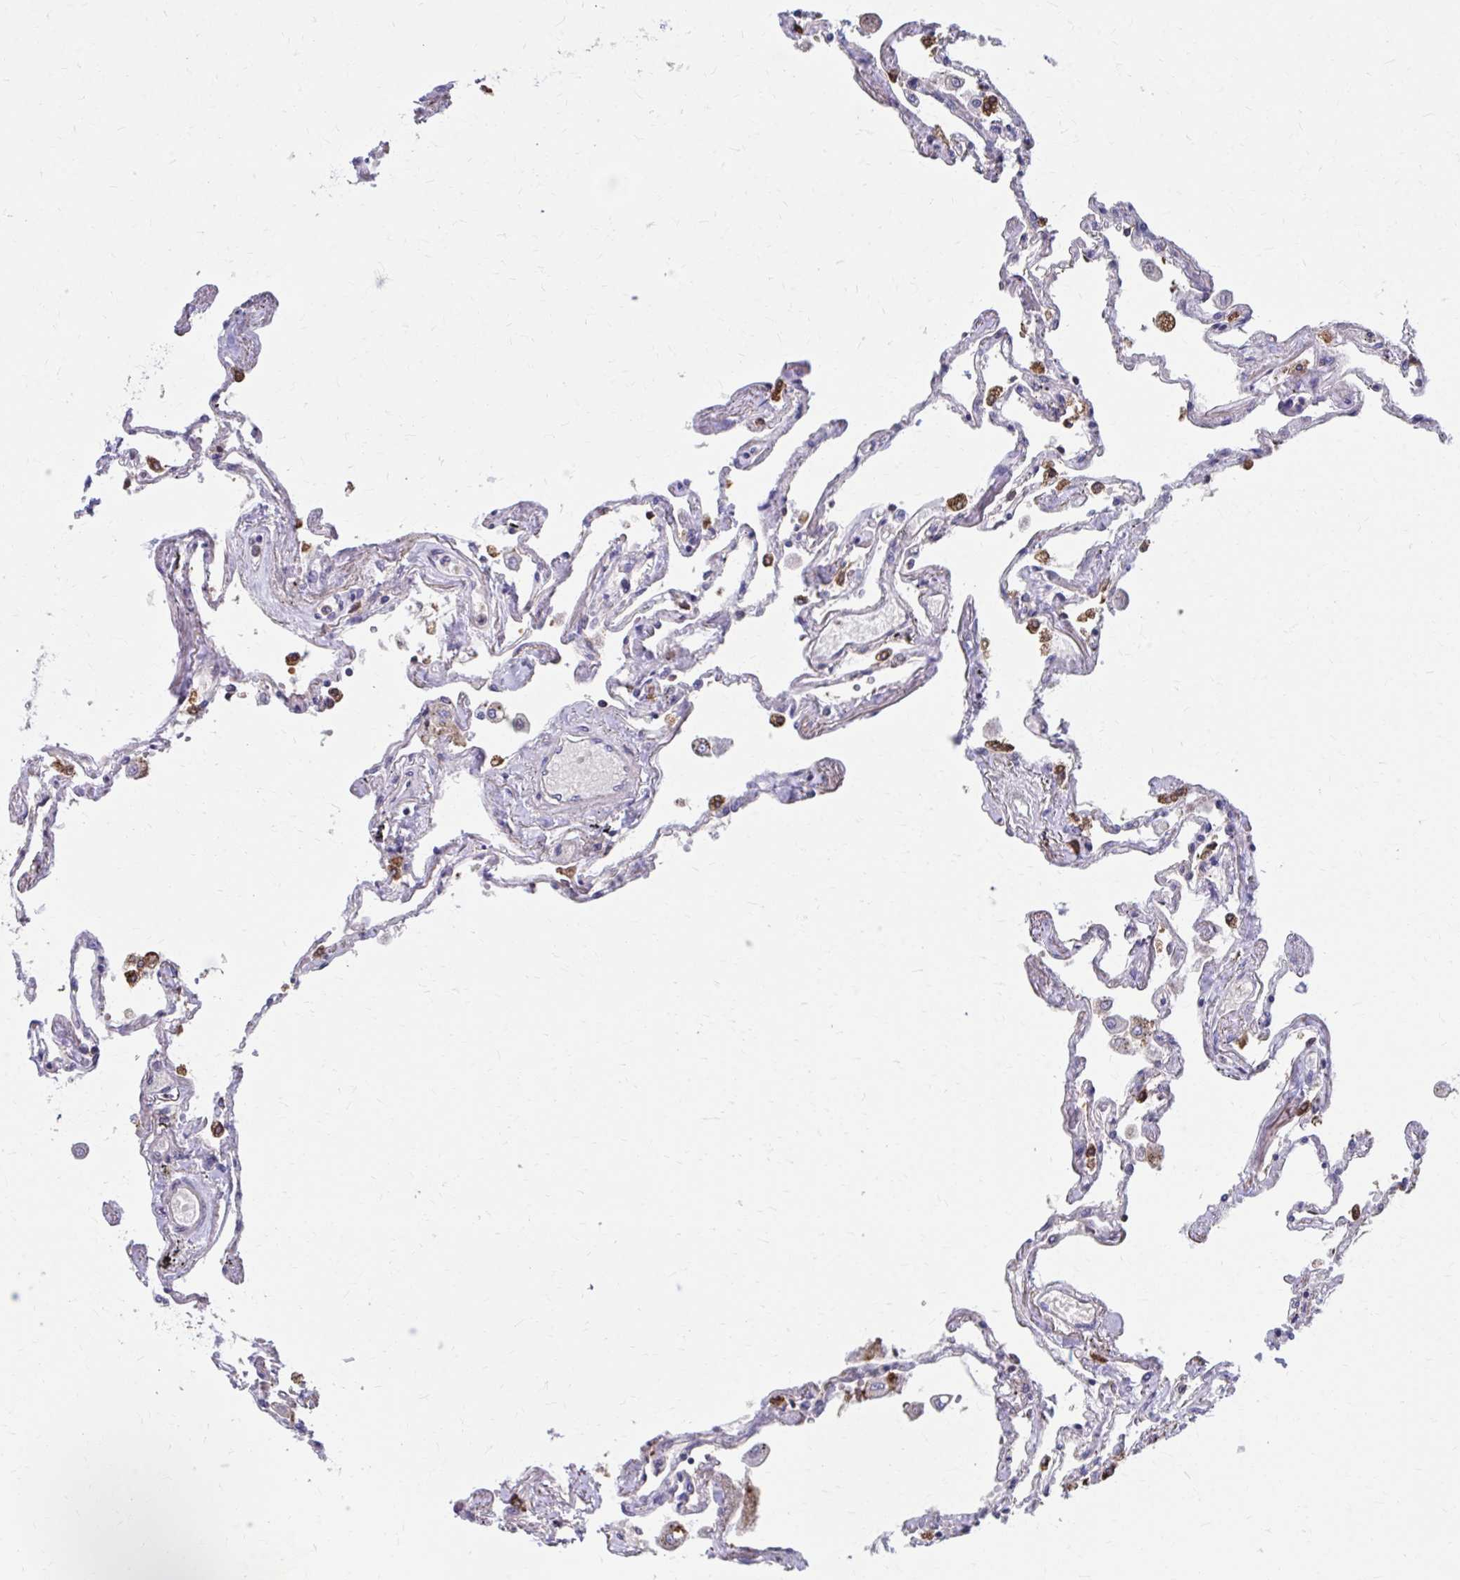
{"staining": {"intensity": "negative", "quantity": "none", "location": "none"}, "tissue": "lung", "cell_type": "Alveolar cells", "image_type": "normal", "snomed": [{"axis": "morphology", "description": "Normal tissue, NOS"}, {"axis": "morphology", "description": "Adenocarcinoma, NOS"}, {"axis": "topography", "description": "Cartilage tissue"}, {"axis": "topography", "description": "Lung"}], "caption": "Immunohistochemistry micrograph of unremarkable lung: human lung stained with DAB exhibits no significant protein staining in alveolar cells.", "gene": "FKBP2", "patient": {"sex": "female", "age": 67}}